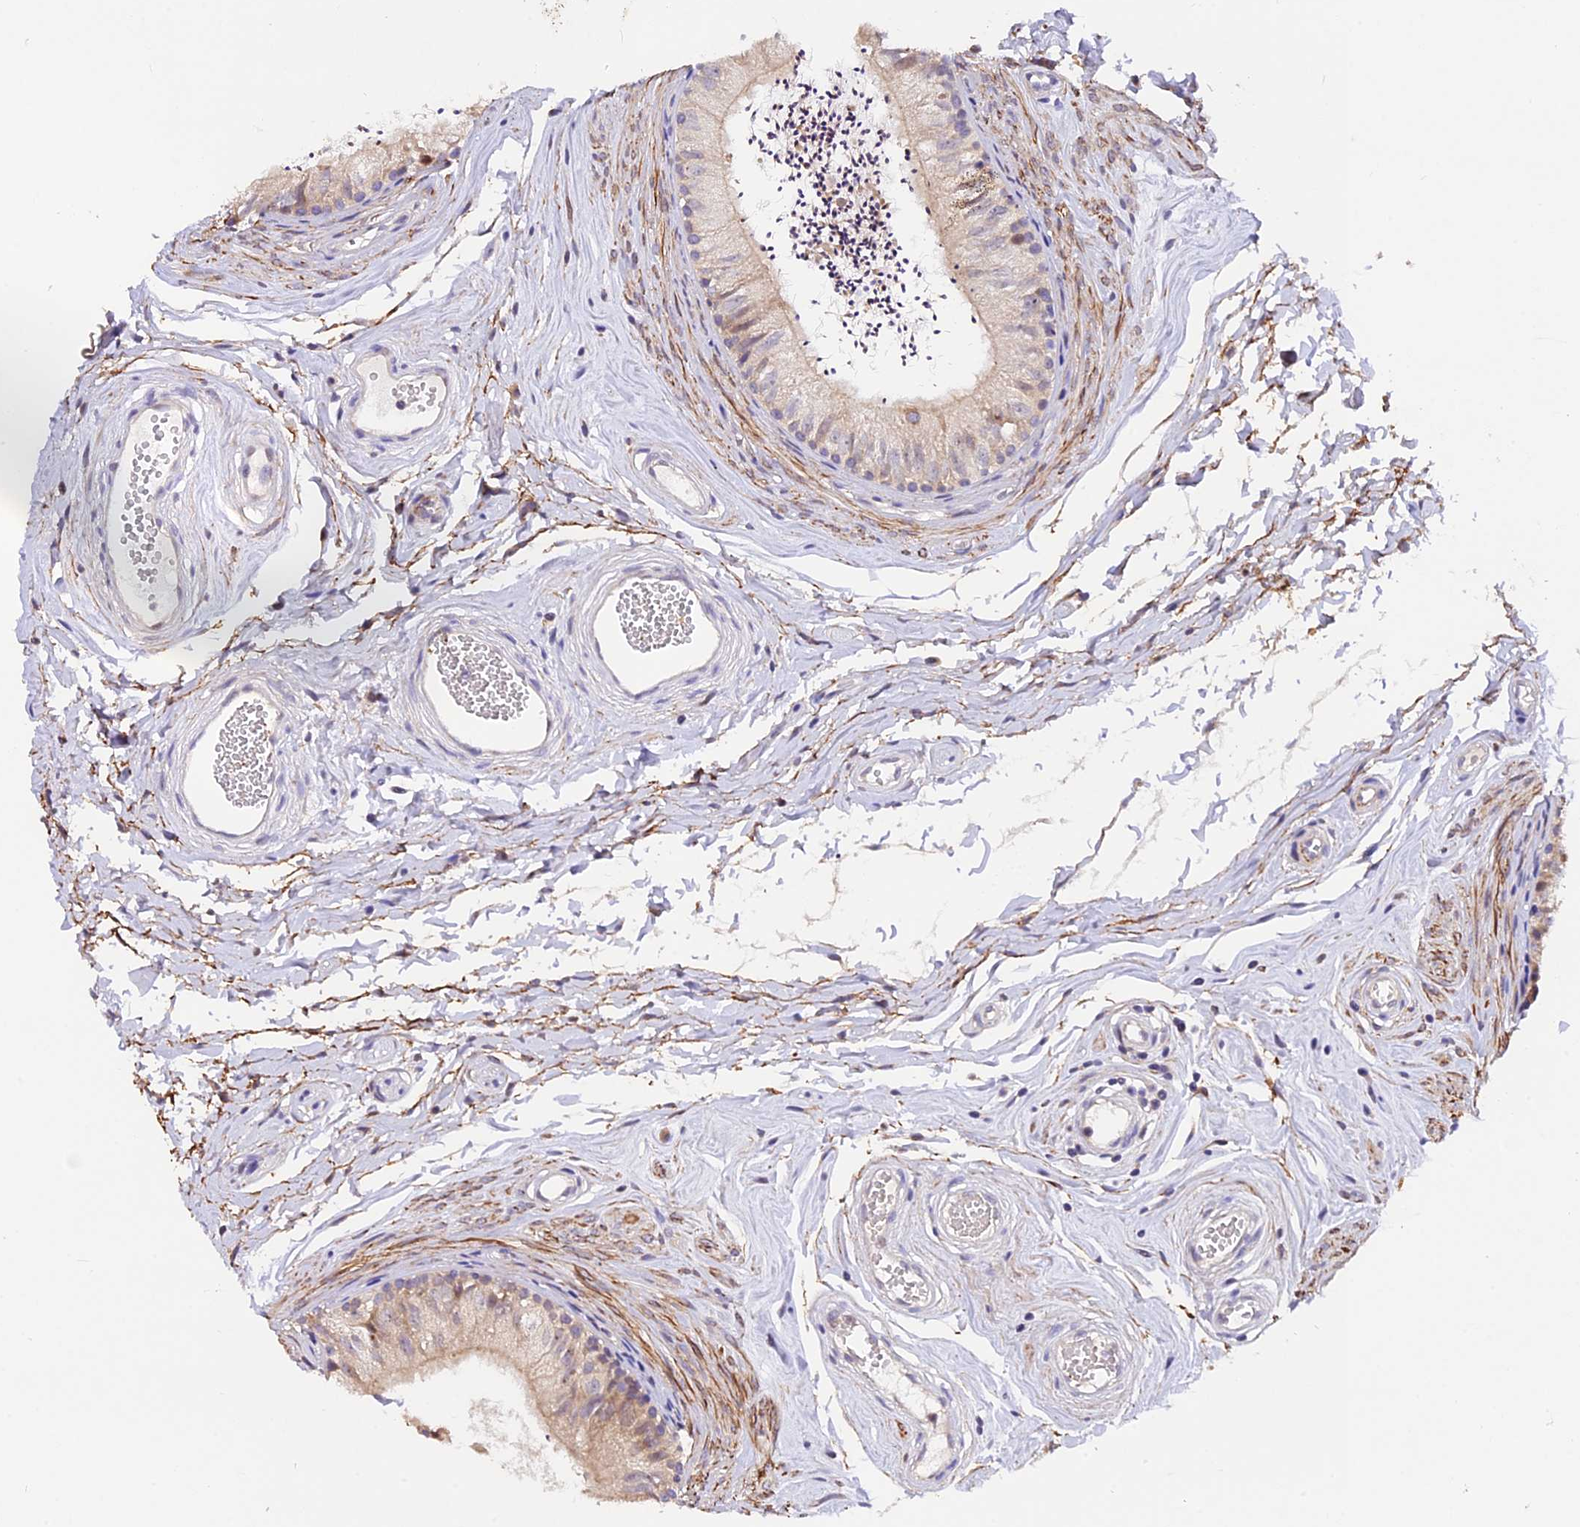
{"staining": {"intensity": "weak", "quantity": "25%-75%", "location": "cytoplasmic/membranous"}, "tissue": "epididymis", "cell_type": "Glandular cells", "image_type": "normal", "snomed": [{"axis": "morphology", "description": "Normal tissue, NOS"}, {"axis": "topography", "description": "Epididymis"}], "caption": "A photomicrograph of epididymis stained for a protein reveals weak cytoplasmic/membranous brown staining in glandular cells.", "gene": "TRMT1", "patient": {"sex": "male", "age": 56}}